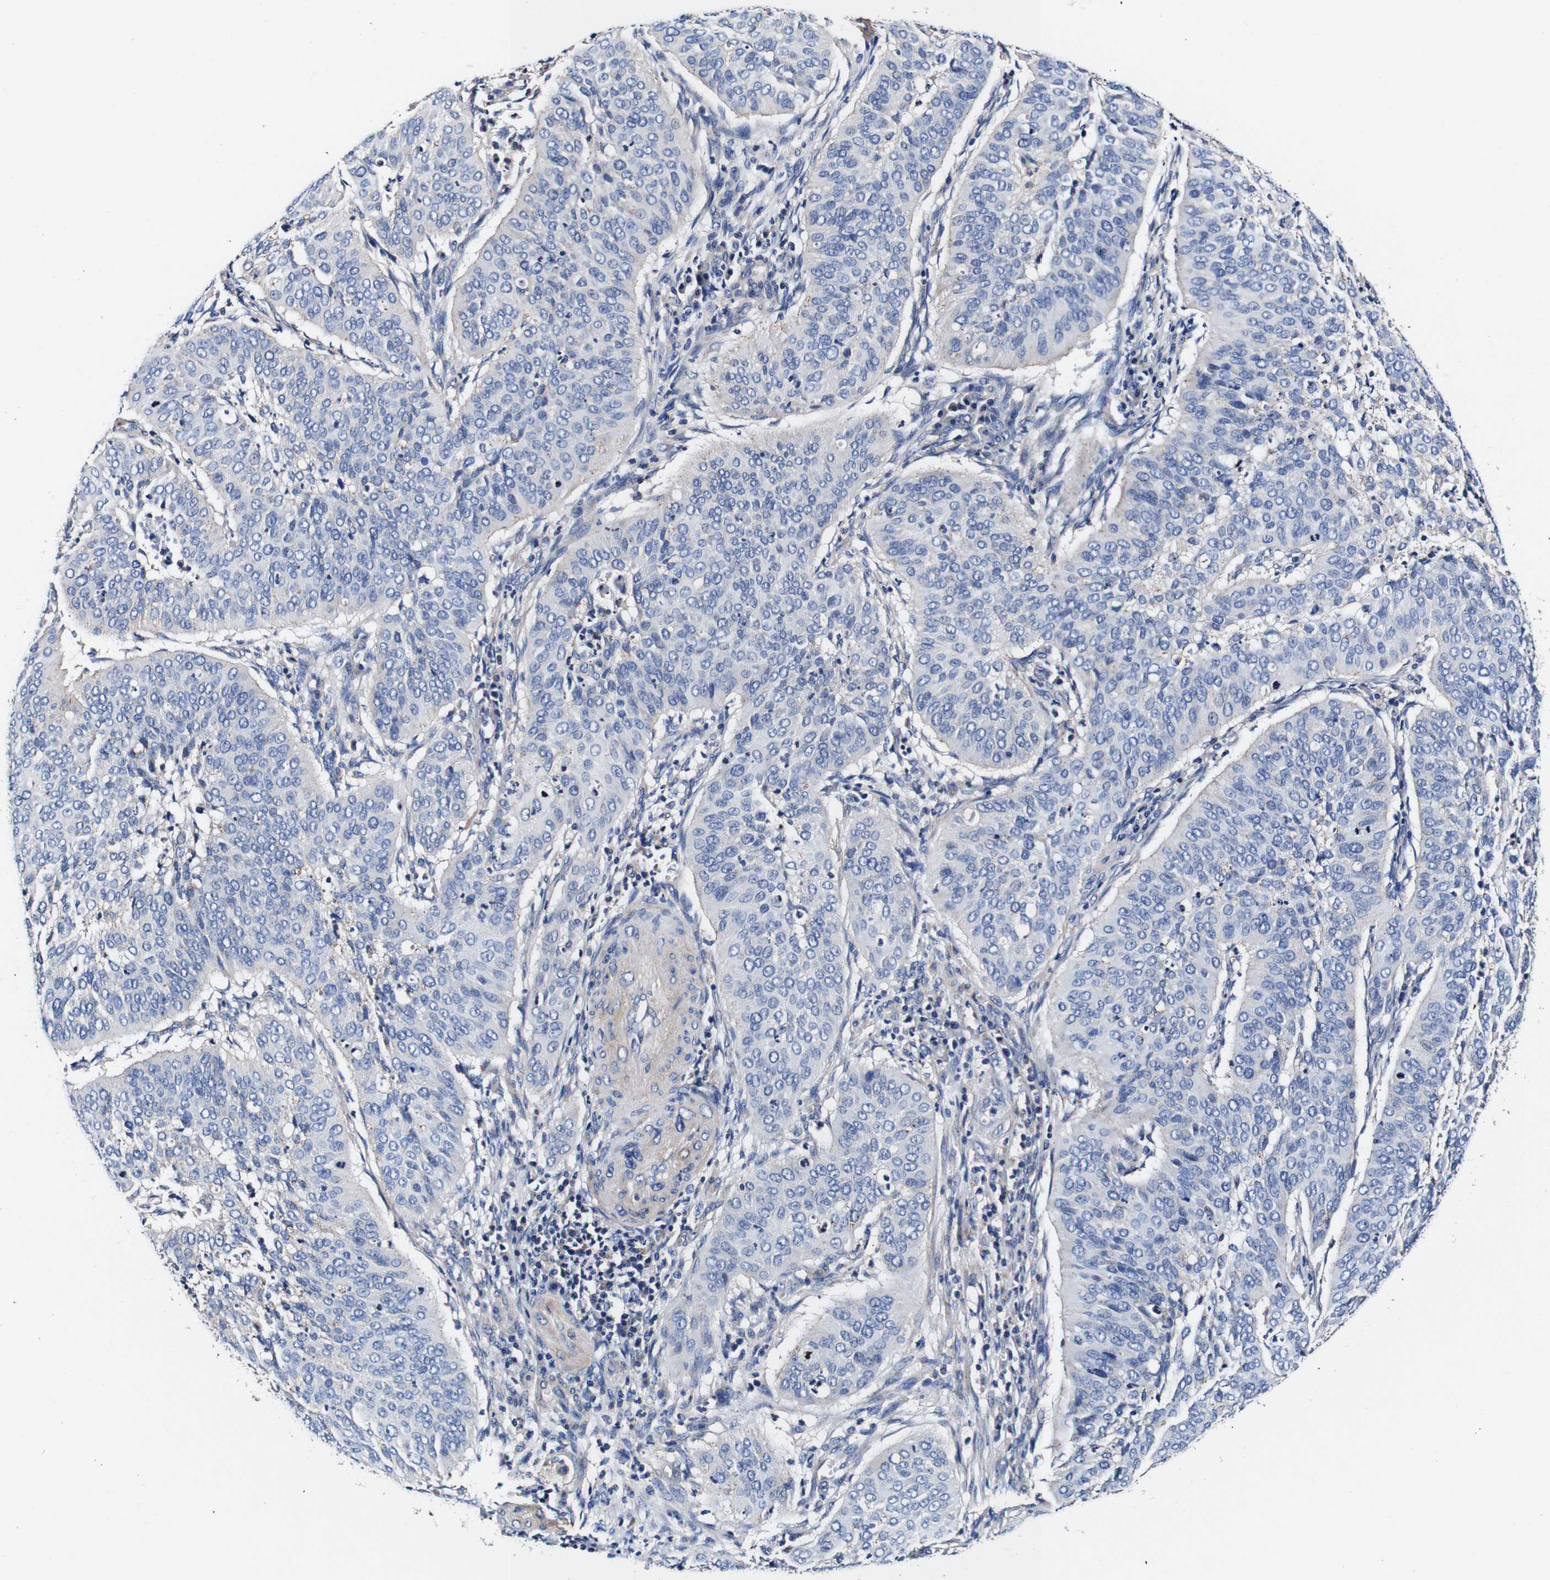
{"staining": {"intensity": "negative", "quantity": "none", "location": "none"}, "tissue": "cervical cancer", "cell_type": "Tumor cells", "image_type": "cancer", "snomed": [{"axis": "morphology", "description": "Normal tissue, NOS"}, {"axis": "morphology", "description": "Squamous cell carcinoma, NOS"}, {"axis": "topography", "description": "Cervix"}], "caption": "Photomicrograph shows no significant protein expression in tumor cells of cervical squamous cell carcinoma. The staining is performed using DAB brown chromogen with nuclei counter-stained in using hematoxylin.", "gene": "PDCD6IP", "patient": {"sex": "female", "age": 39}}